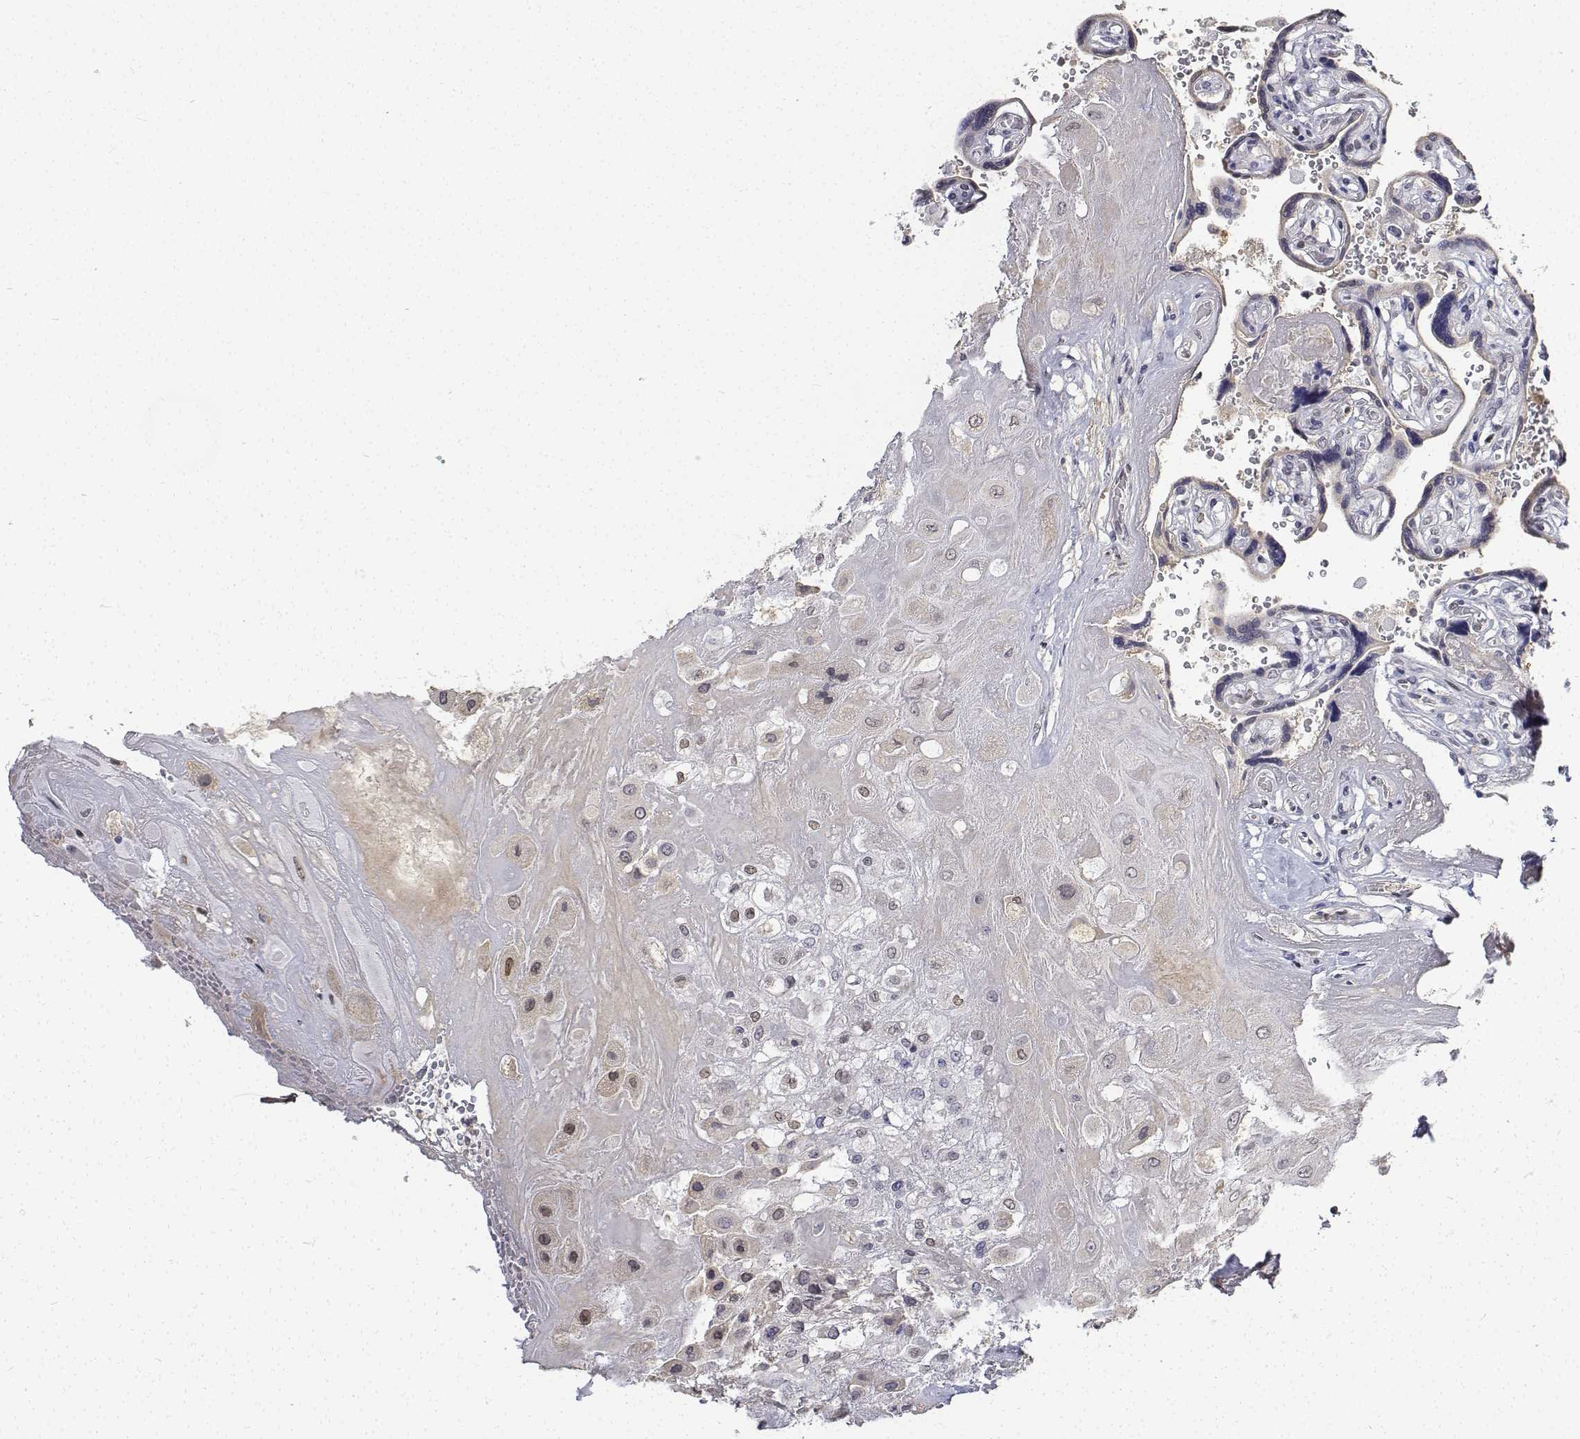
{"staining": {"intensity": "moderate", "quantity": ">75%", "location": "nuclear"}, "tissue": "placenta", "cell_type": "Decidual cells", "image_type": "normal", "snomed": [{"axis": "morphology", "description": "Normal tissue, NOS"}, {"axis": "topography", "description": "Placenta"}], "caption": "This is a micrograph of immunohistochemistry (IHC) staining of unremarkable placenta, which shows moderate positivity in the nuclear of decidual cells.", "gene": "ATRX", "patient": {"sex": "female", "age": 32}}